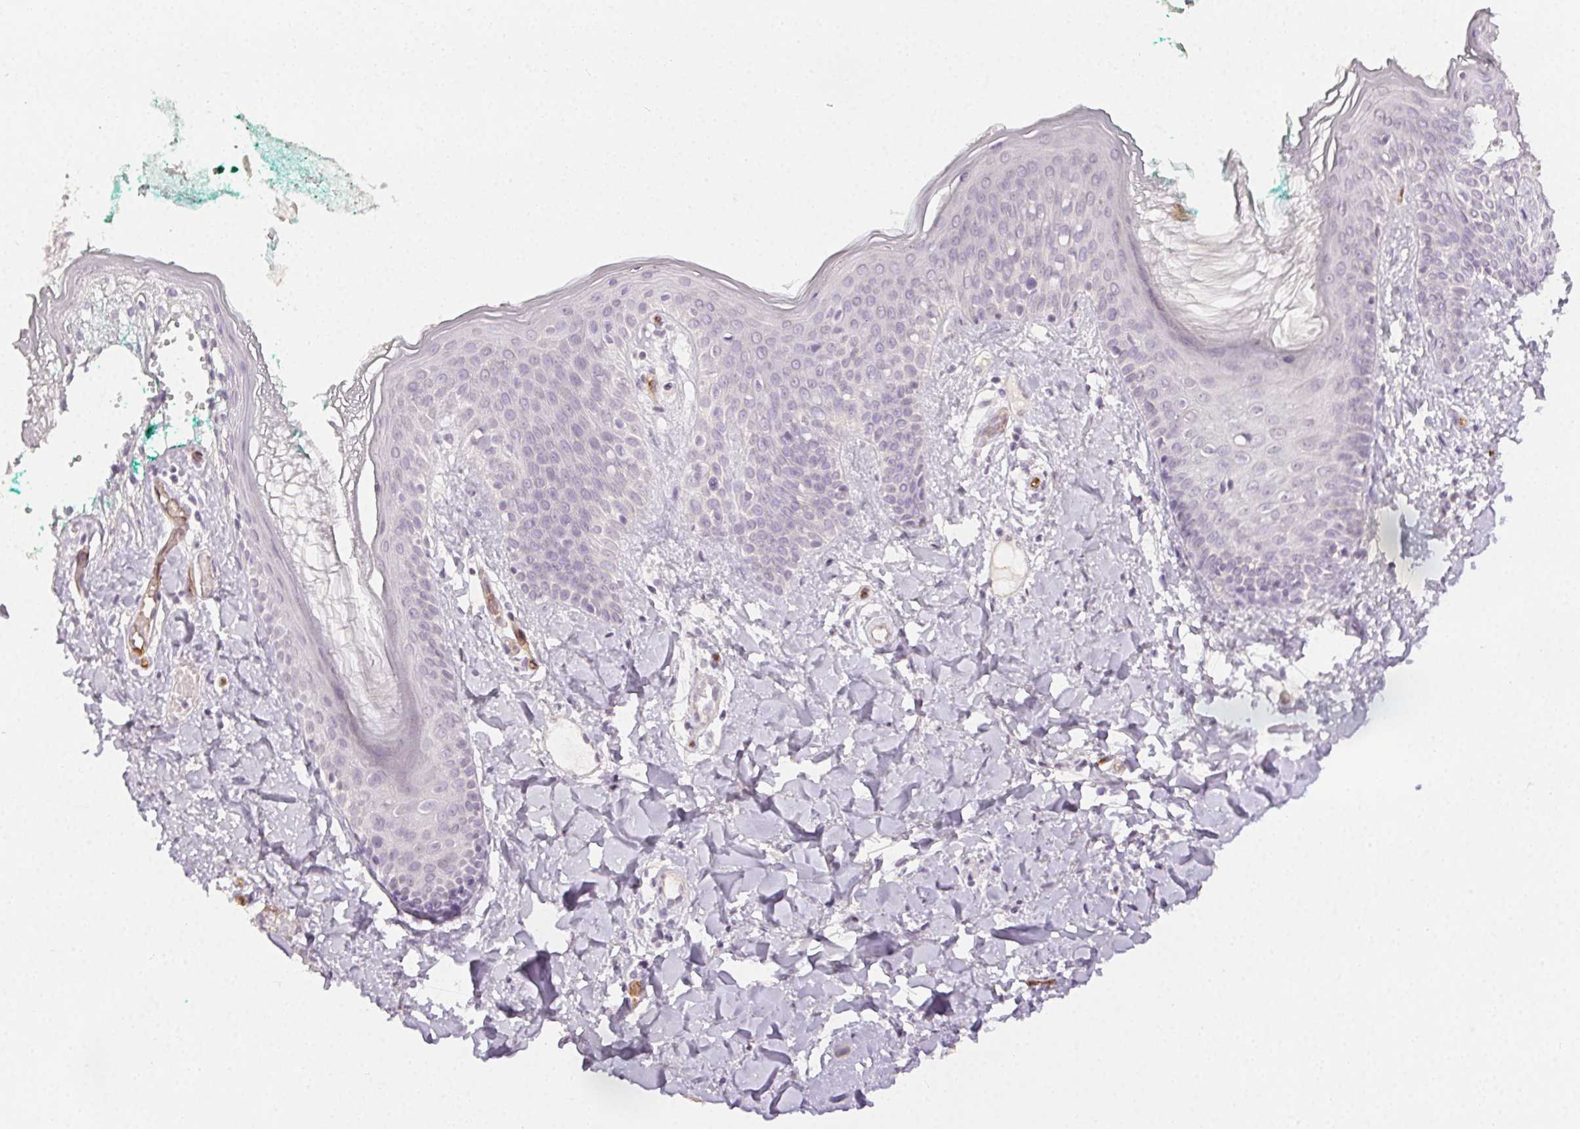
{"staining": {"intensity": "negative", "quantity": "none", "location": "none"}, "tissue": "skin", "cell_type": "Fibroblasts", "image_type": "normal", "snomed": [{"axis": "morphology", "description": "Normal tissue, NOS"}, {"axis": "topography", "description": "Skin"}], "caption": "The image reveals no staining of fibroblasts in benign skin.", "gene": "PODXL", "patient": {"sex": "male", "age": 16}}